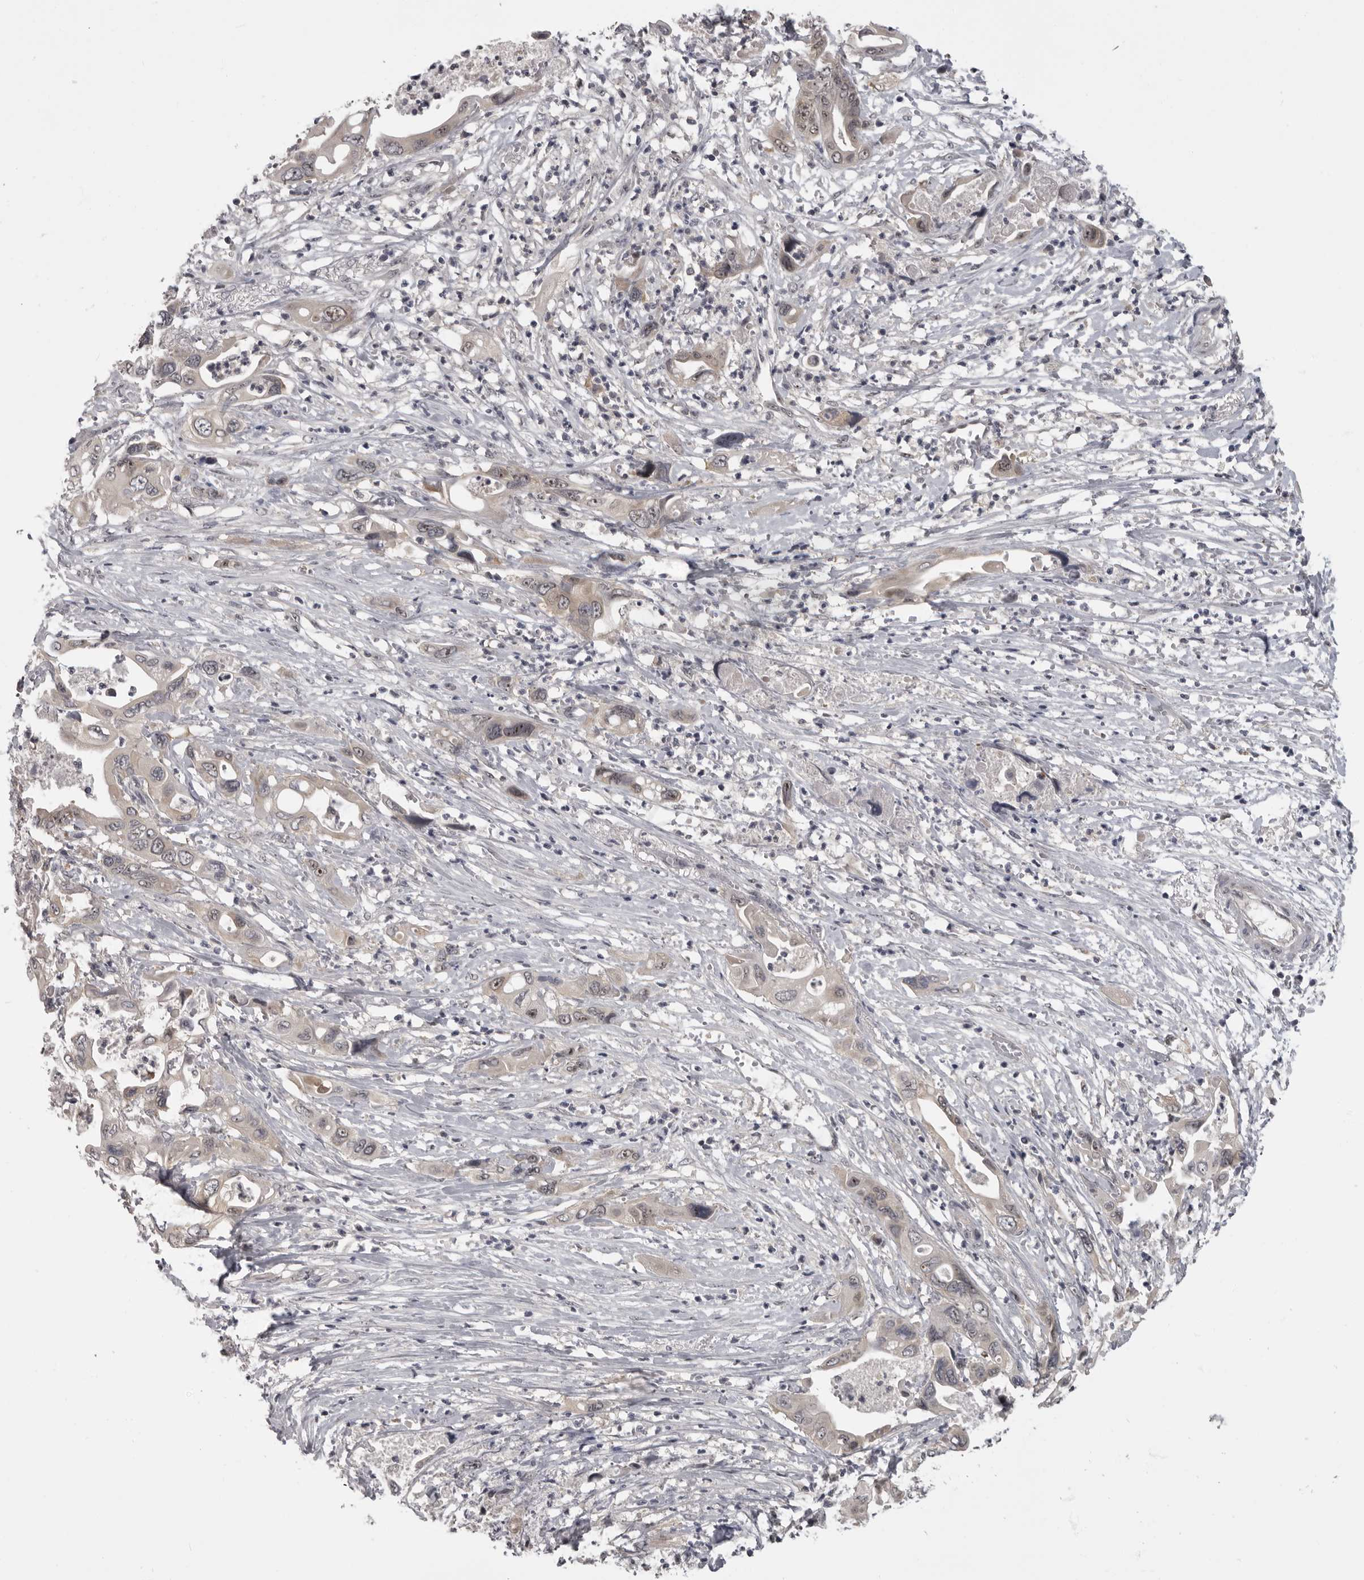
{"staining": {"intensity": "weak", "quantity": "<25%", "location": "nuclear"}, "tissue": "pancreatic cancer", "cell_type": "Tumor cells", "image_type": "cancer", "snomed": [{"axis": "morphology", "description": "Adenocarcinoma, NOS"}, {"axis": "topography", "description": "Pancreas"}], "caption": "IHC of human adenocarcinoma (pancreatic) shows no staining in tumor cells. (Immunohistochemistry (ihc), brightfield microscopy, high magnification).", "gene": "MRTO4", "patient": {"sex": "male", "age": 66}}